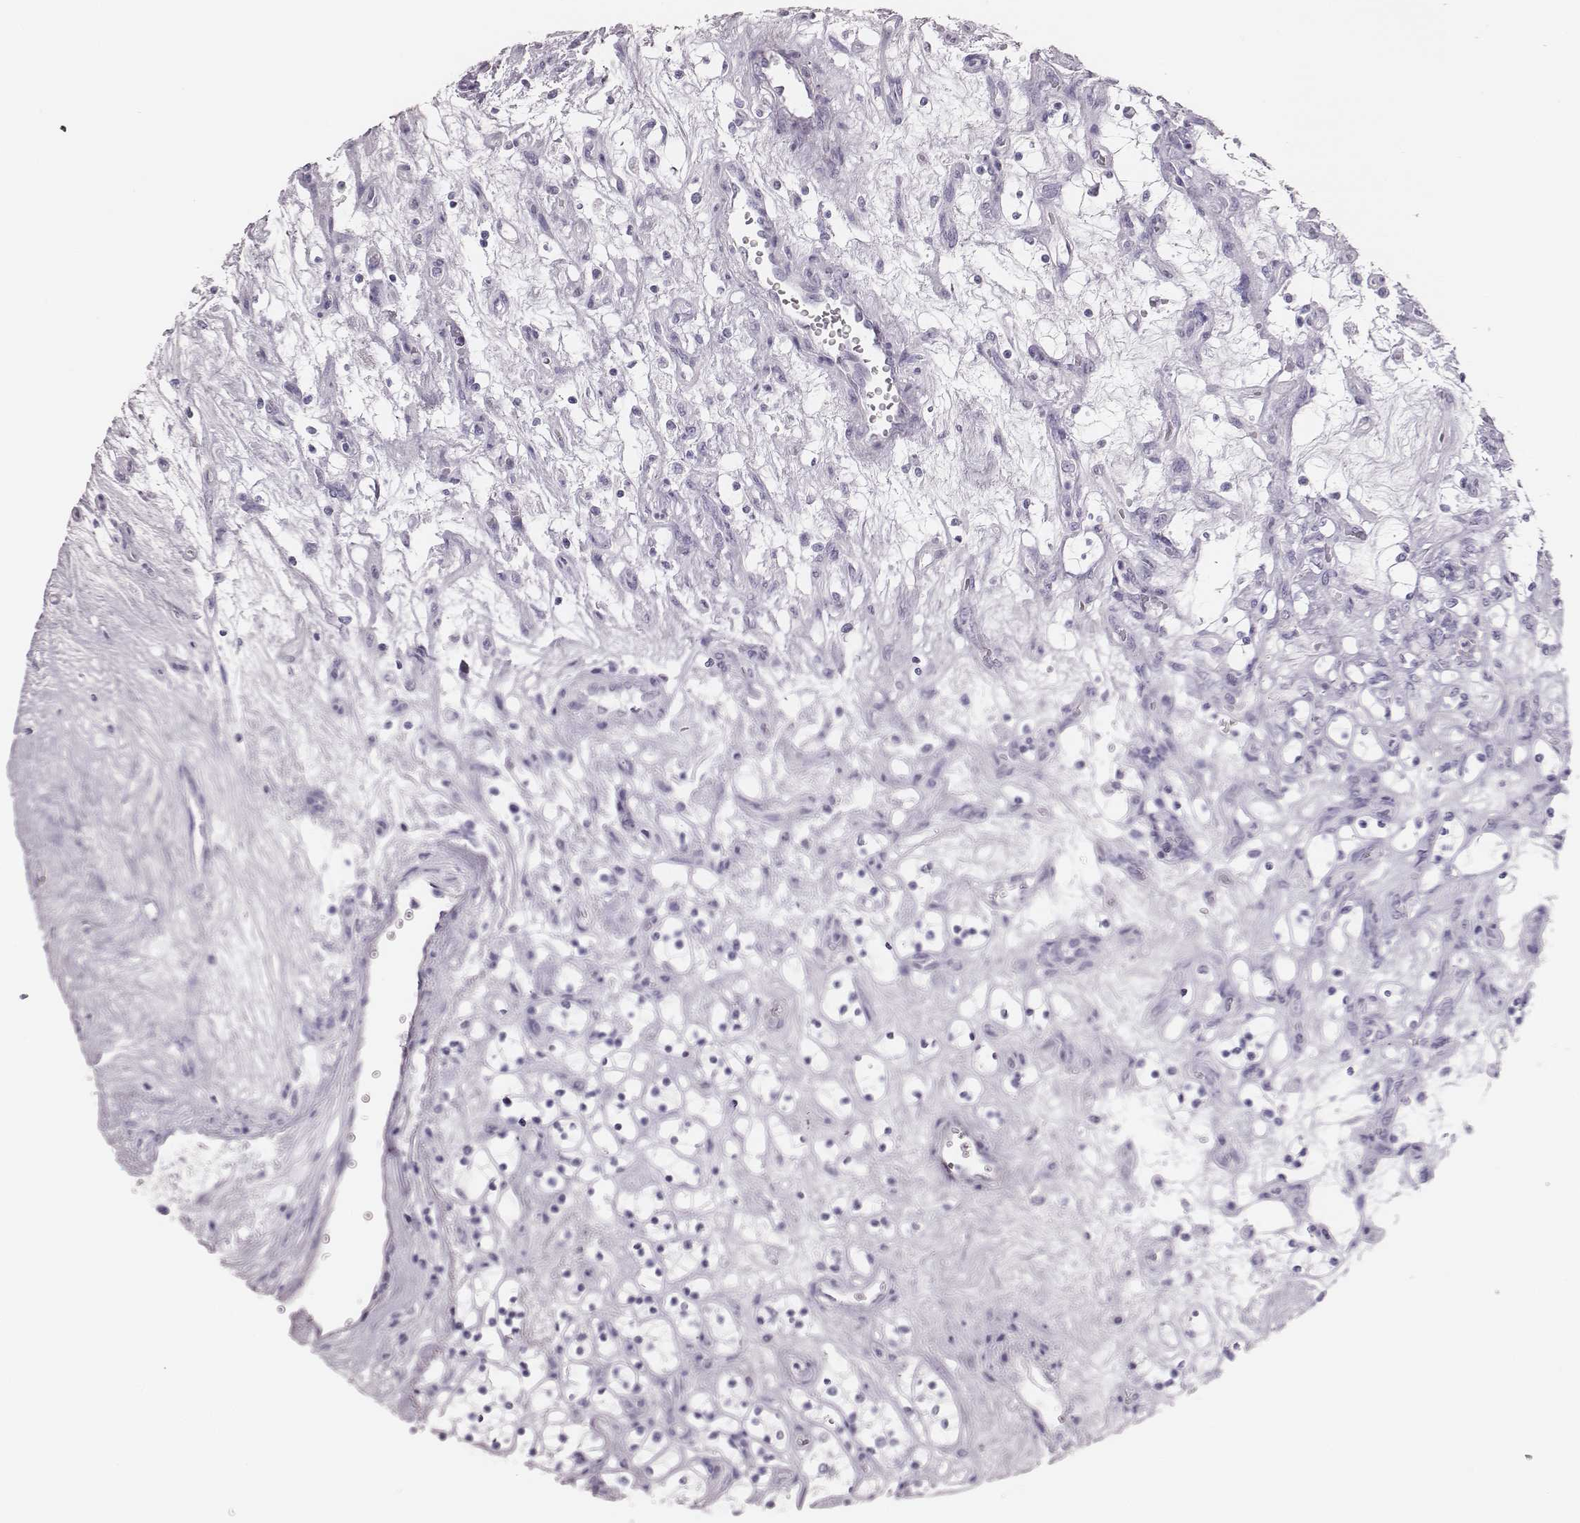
{"staining": {"intensity": "negative", "quantity": "none", "location": "none"}, "tissue": "renal cancer", "cell_type": "Tumor cells", "image_type": "cancer", "snomed": [{"axis": "morphology", "description": "Adenocarcinoma, NOS"}, {"axis": "topography", "description": "Kidney"}], "caption": "There is no significant staining in tumor cells of renal cancer (adenocarcinoma).", "gene": "H1-6", "patient": {"sex": "female", "age": 69}}